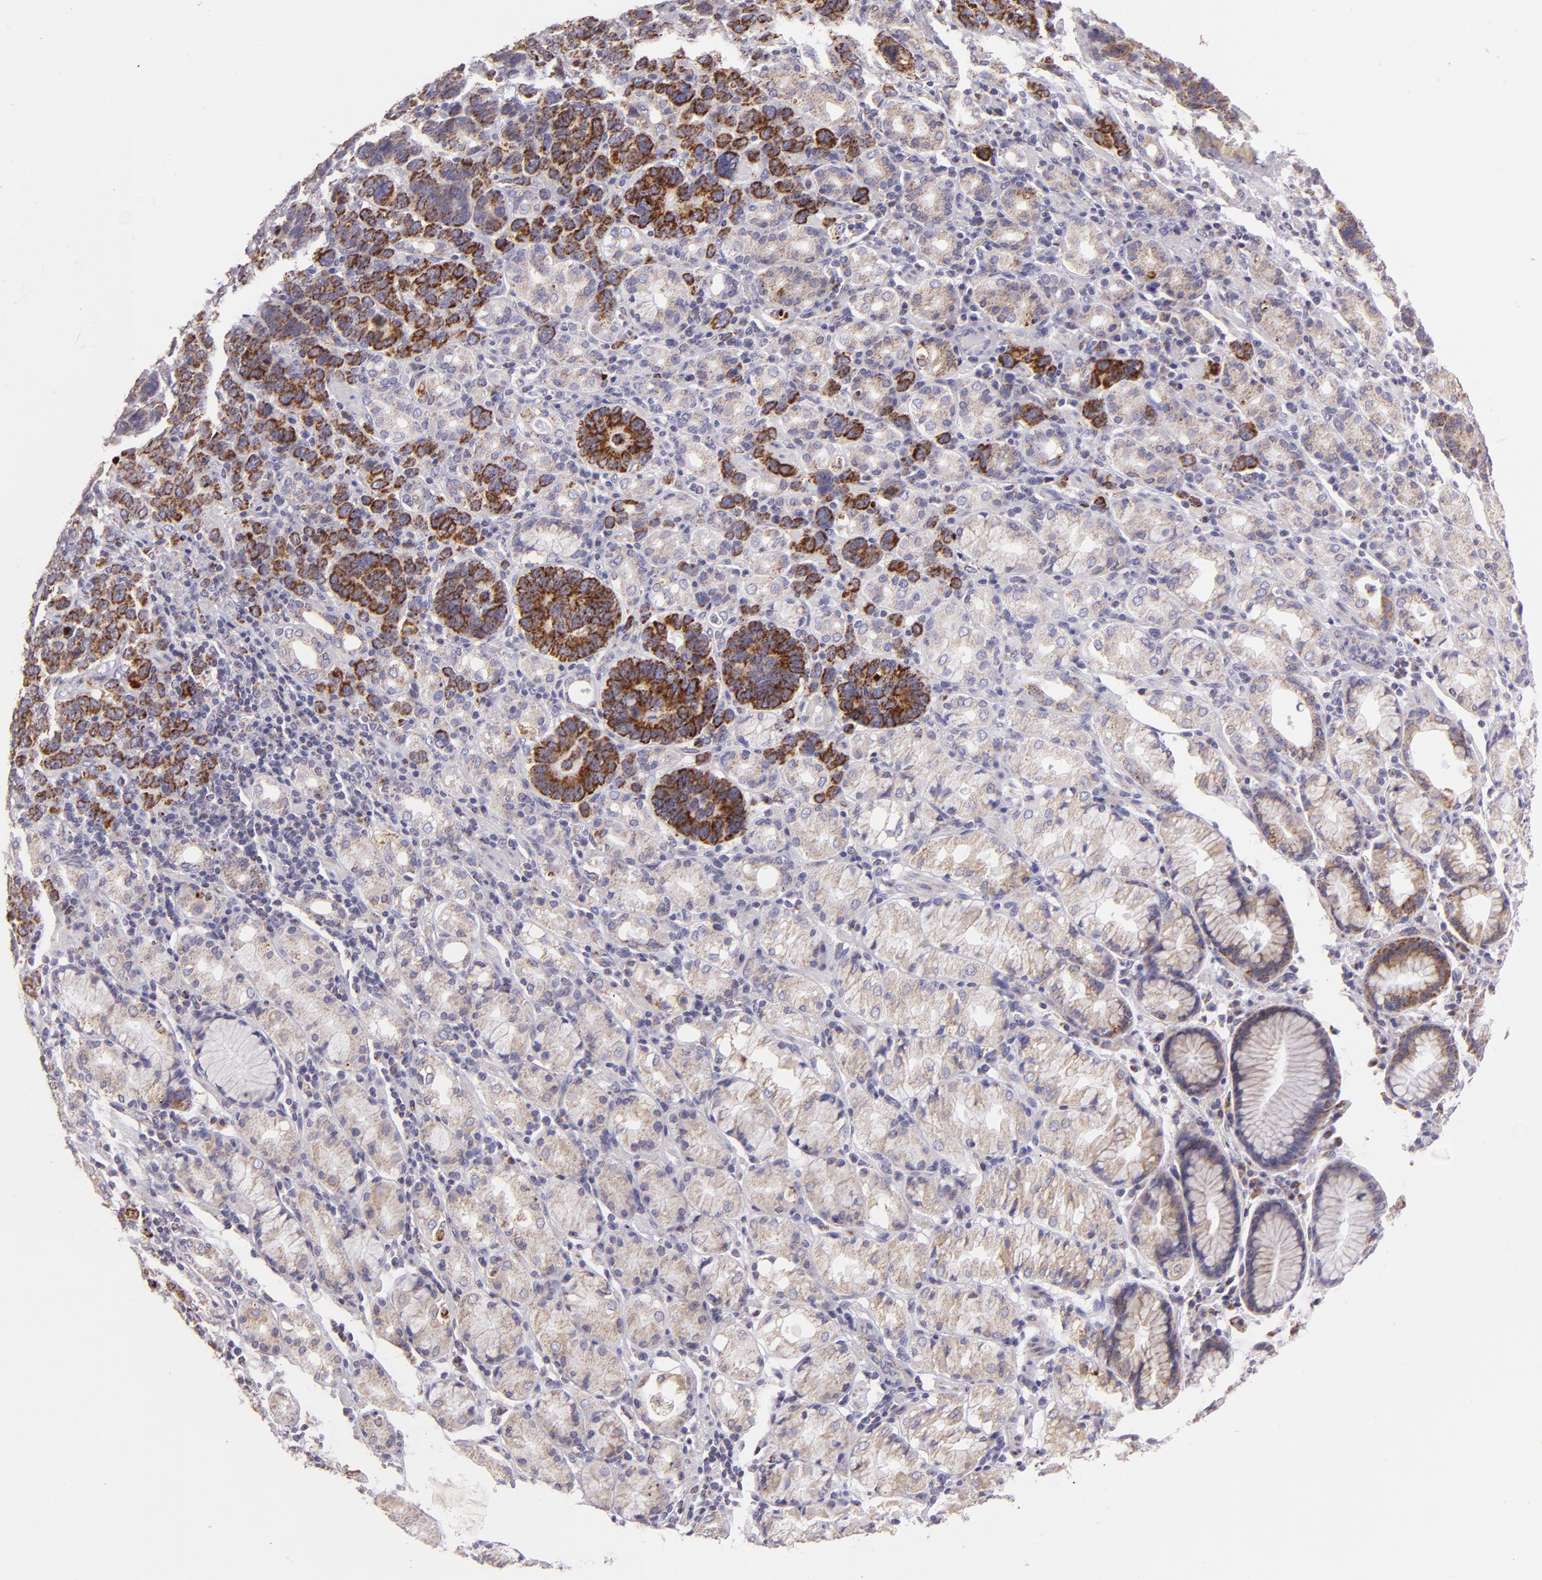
{"staining": {"intensity": "moderate", "quantity": ">75%", "location": "cytoplasmic/membranous"}, "tissue": "stomach cancer", "cell_type": "Tumor cells", "image_type": "cancer", "snomed": [{"axis": "morphology", "description": "Adenocarcinoma, NOS"}, {"axis": "topography", "description": "Stomach, upper"}], "caption": "This histopathology image shows immunohistochemistry staining of human stomach adenocarcinoma, with medium moderate cytoplasmic/membranous staining in approximately >75% of tumor cells.", "gene": "HSPD1", "patient": {"sex": "male", "age": 71}}